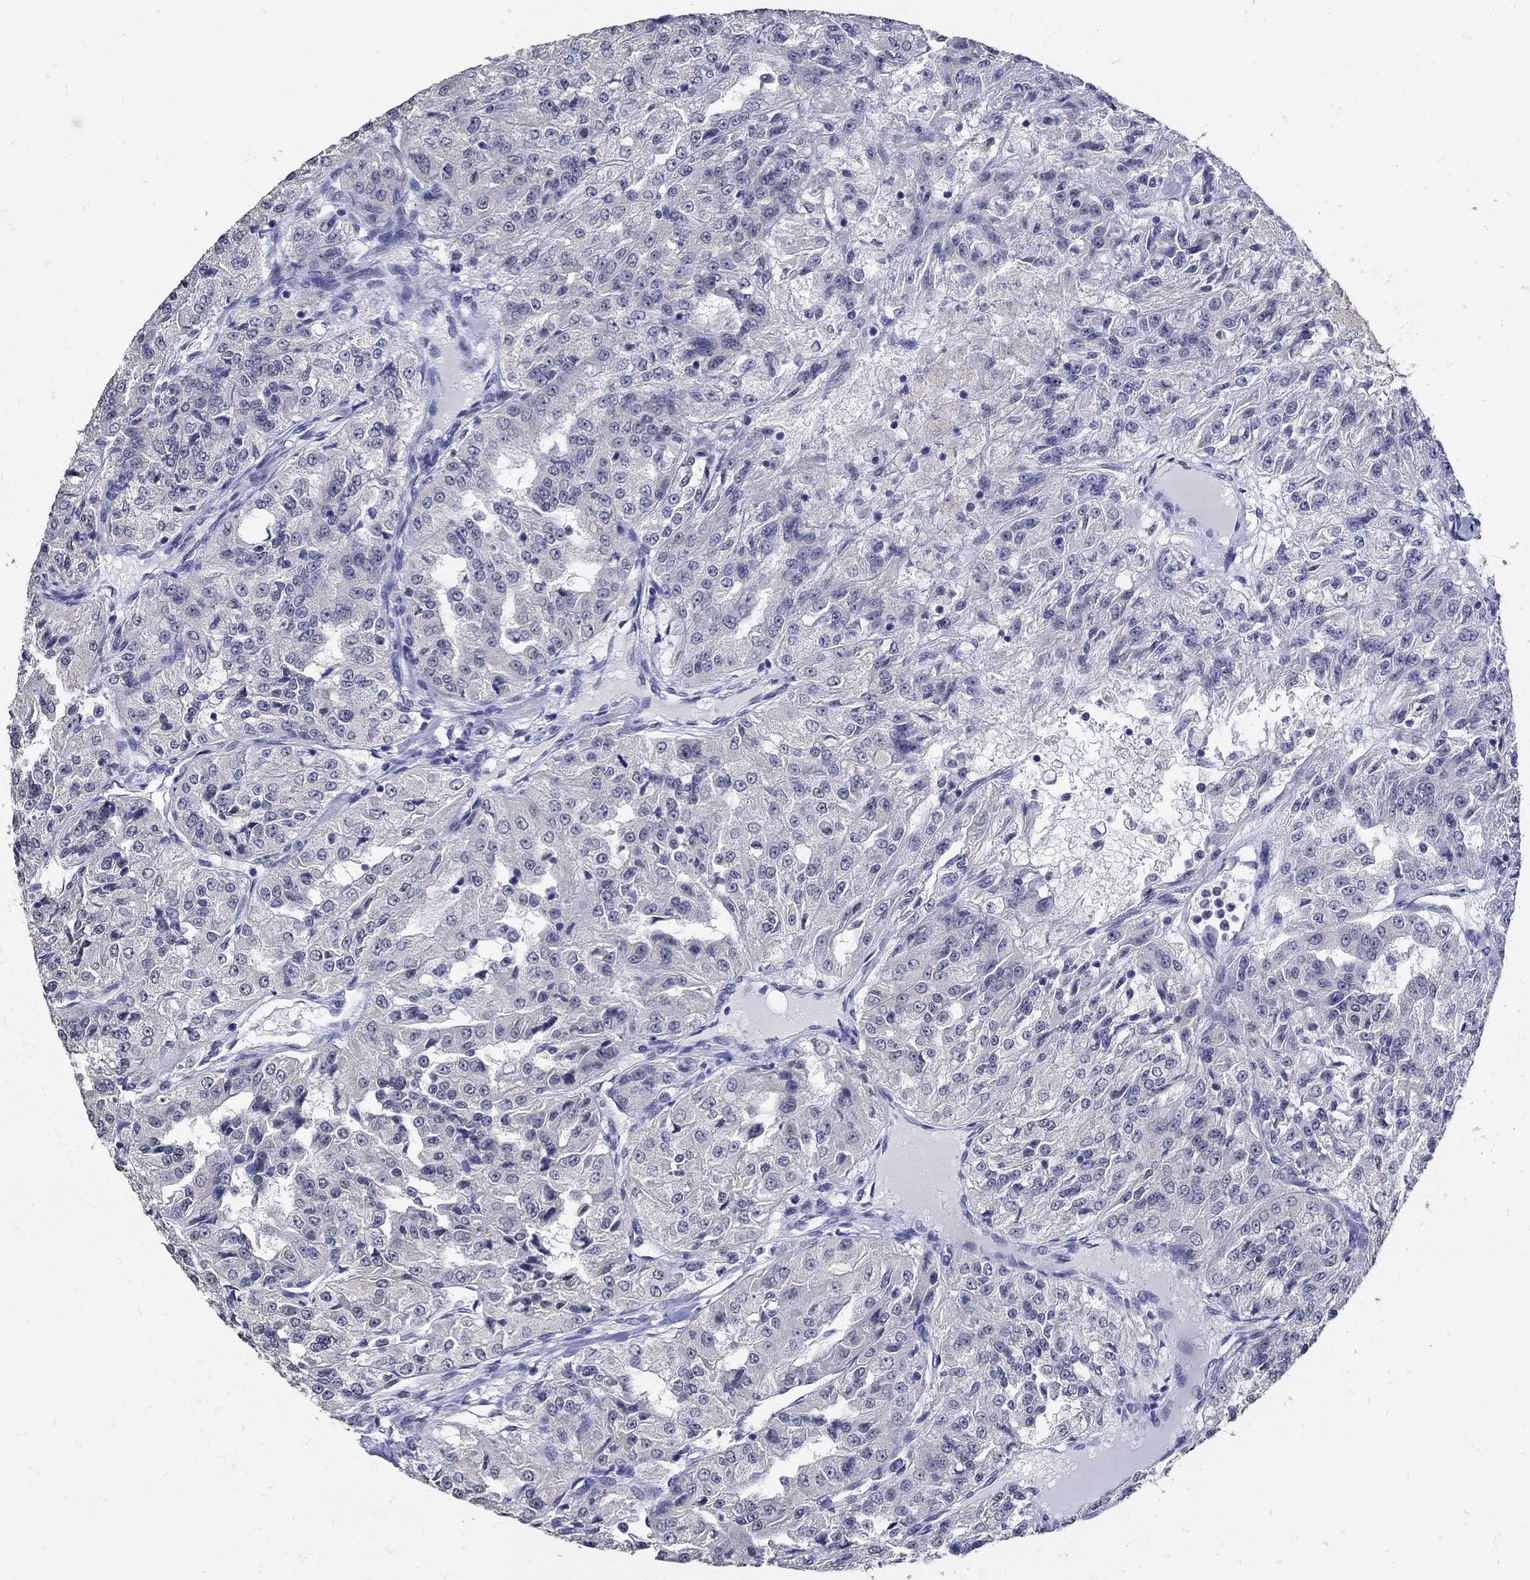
{"staining": {"intensity": "negative", "quantity": "none", "location": "none"}, "tissue": "renal cancer", "cell_type": "Tumor cells", "image_type": "cancer", "snomed": [{"axis": "morphology", "description": "Adenocarcinoma, NOS"}, {"axis": "topography", "description": "Kidney"}], "caption": "An IHC image of adenocarcinoma (renal) is shown. There is no staining in tumor cells of adenocarcinoma (renal). (Brightfield microscopy of DAB IHC at high magnification).", "gene": "KCNN3", "patient": {"sex": "female", "age": 63}}